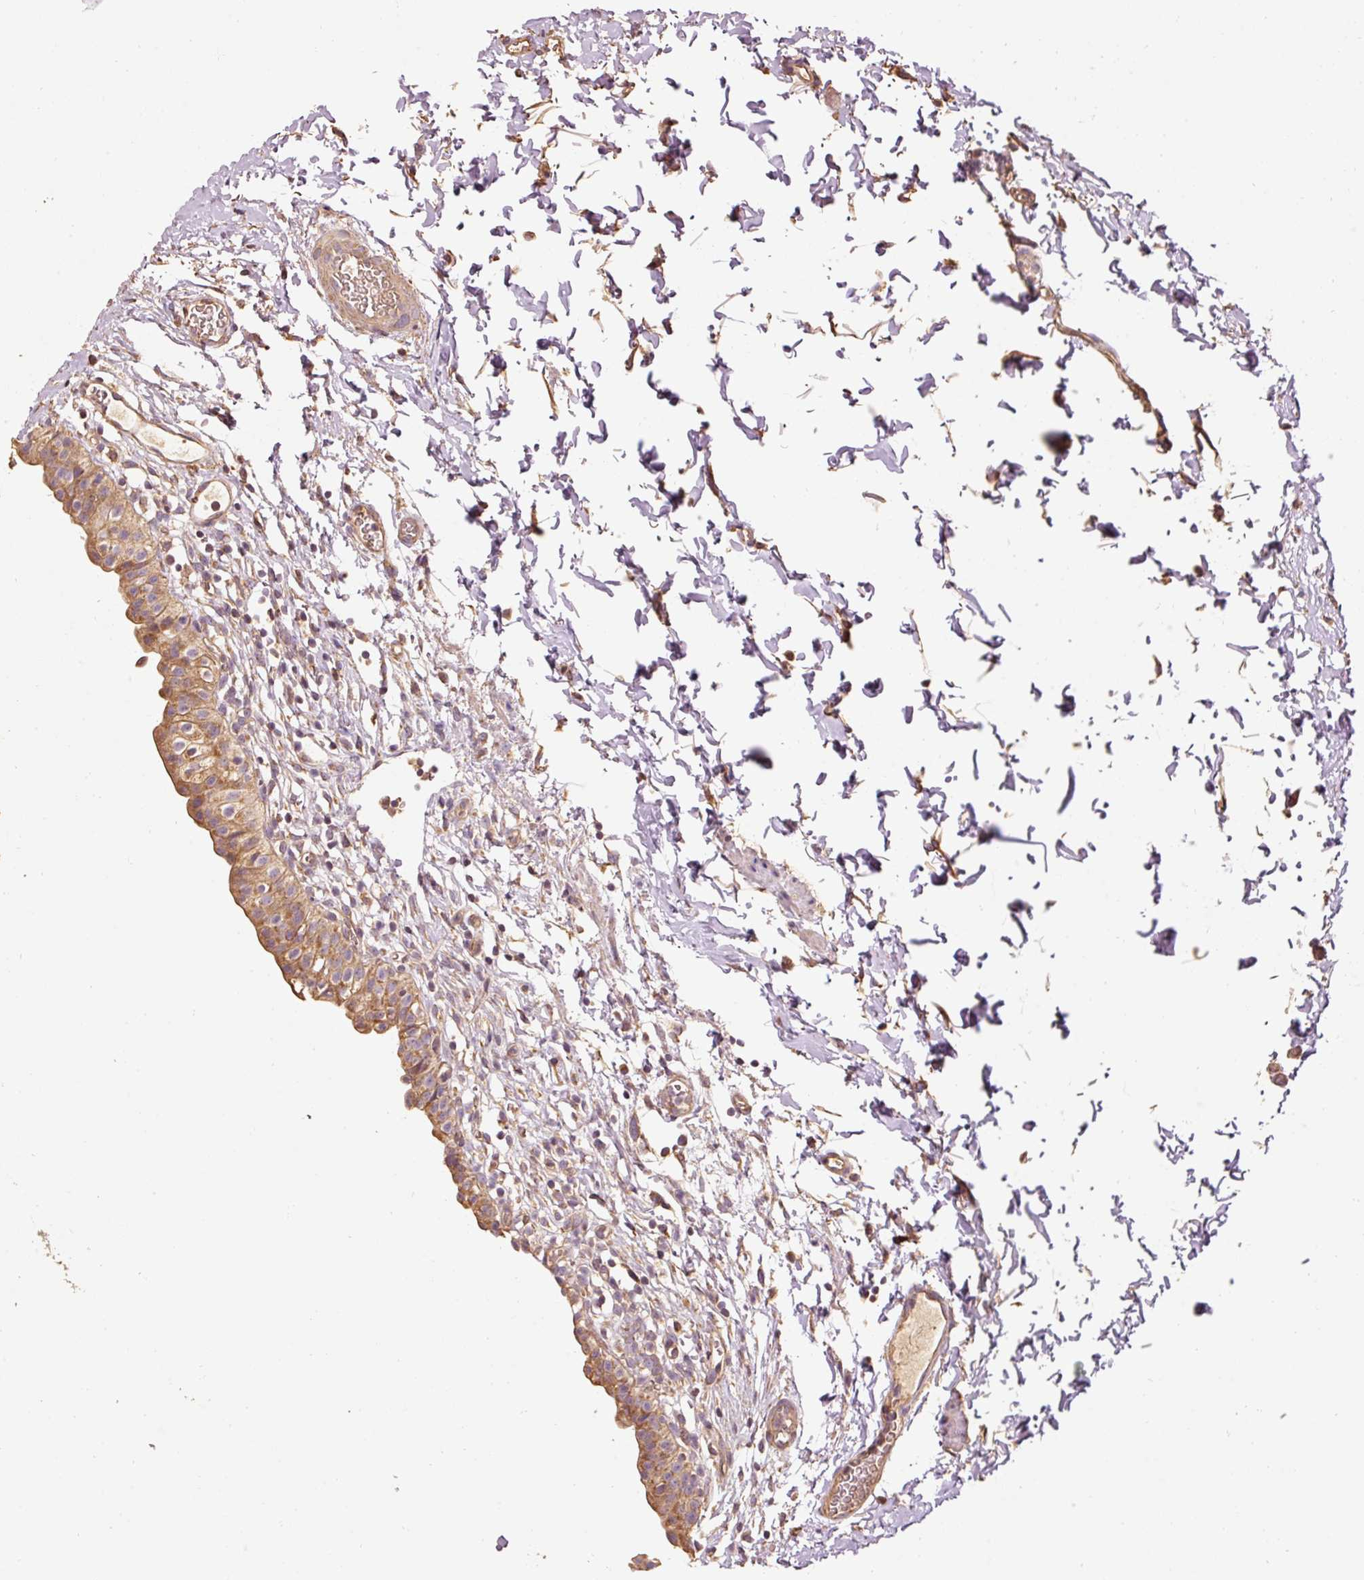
{"staining": {"intensity": "moderate", "quantity": ">75%", "location": "cytoplasmic/membranous"}, "tissue": "urinary bladder", "cell_type": "Urothelial cells", "image_type": "normal", "snomed": [{"axis": "morphology", "description": "Normal tissue, NOS"}, {"axis": "topography", "description": "Urinary bladder"}, {"axis": "topography", "description": "Peripheral nerve tissue"}], "caption": "DAB (3,3'-diaminobenzidine) immunohistochemical staining of unremarkable human urinary bladder exhibits moderate cytoplasmic/membranous protein expression in approximately >75% of urothelial cells.", "gene": "EFHC1", "patient": {"sex": "male", "age": 55}}